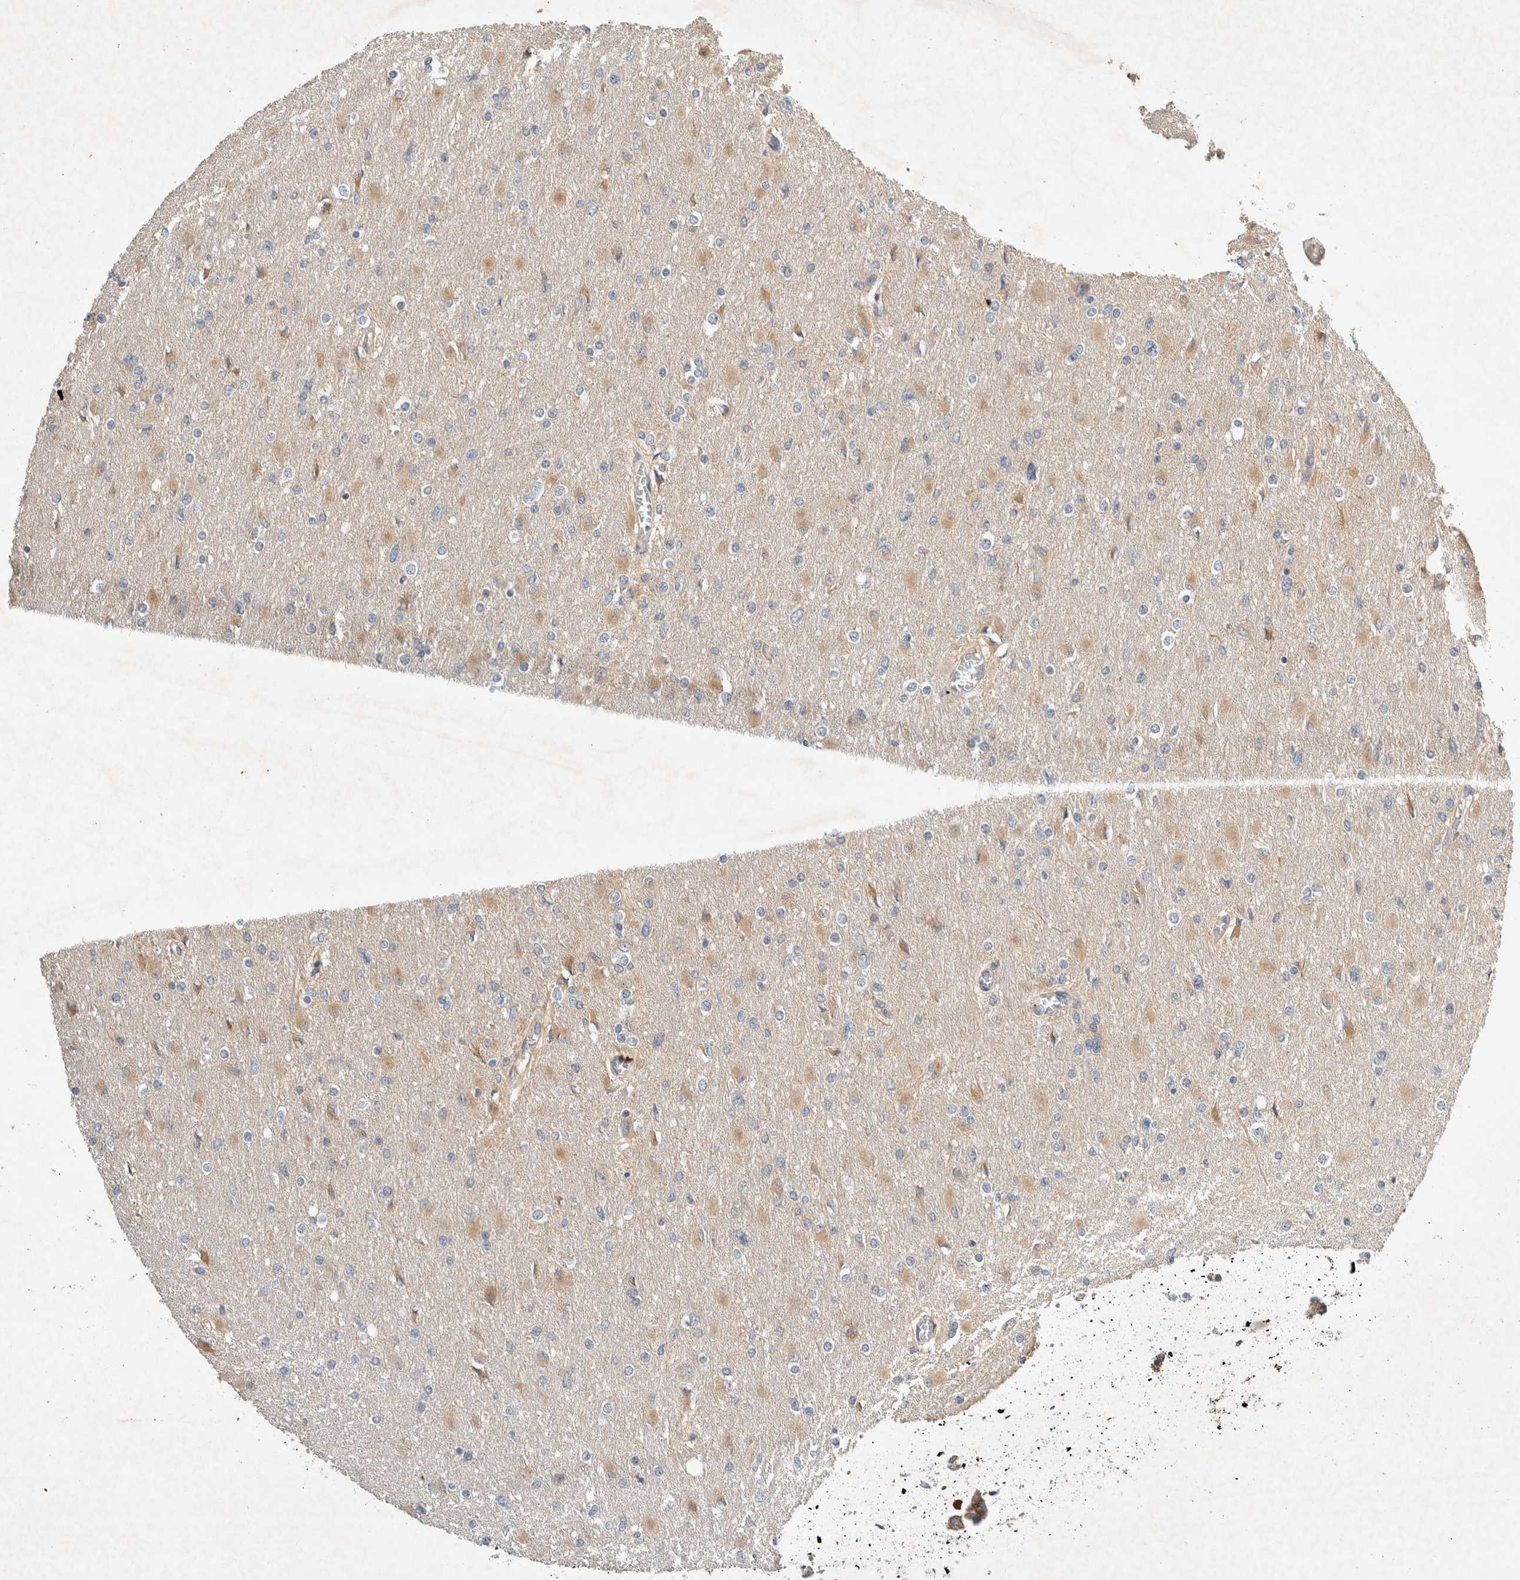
{"staining": {"intensity": "weak", "quantity": "25%-75%", "location": "cytoplasmic/membranous"}, "tissue": "glioma", "cell_type": "Tumor cells", "image_type": "cancer", "snomed": [{"axis": "morphology", "description": "Glioma, malignant, High grade"}, {"axis": "topography", "description": "Cerebral cortex"}], "caption": "There is low levels of weak cytoplasmic/membranous staining in tumor cells of glioma, as demonstrated by immunohistochemical staining (brown color).", "gene": "ARMC9", "patient": {"sex": "female", "age": 36}}